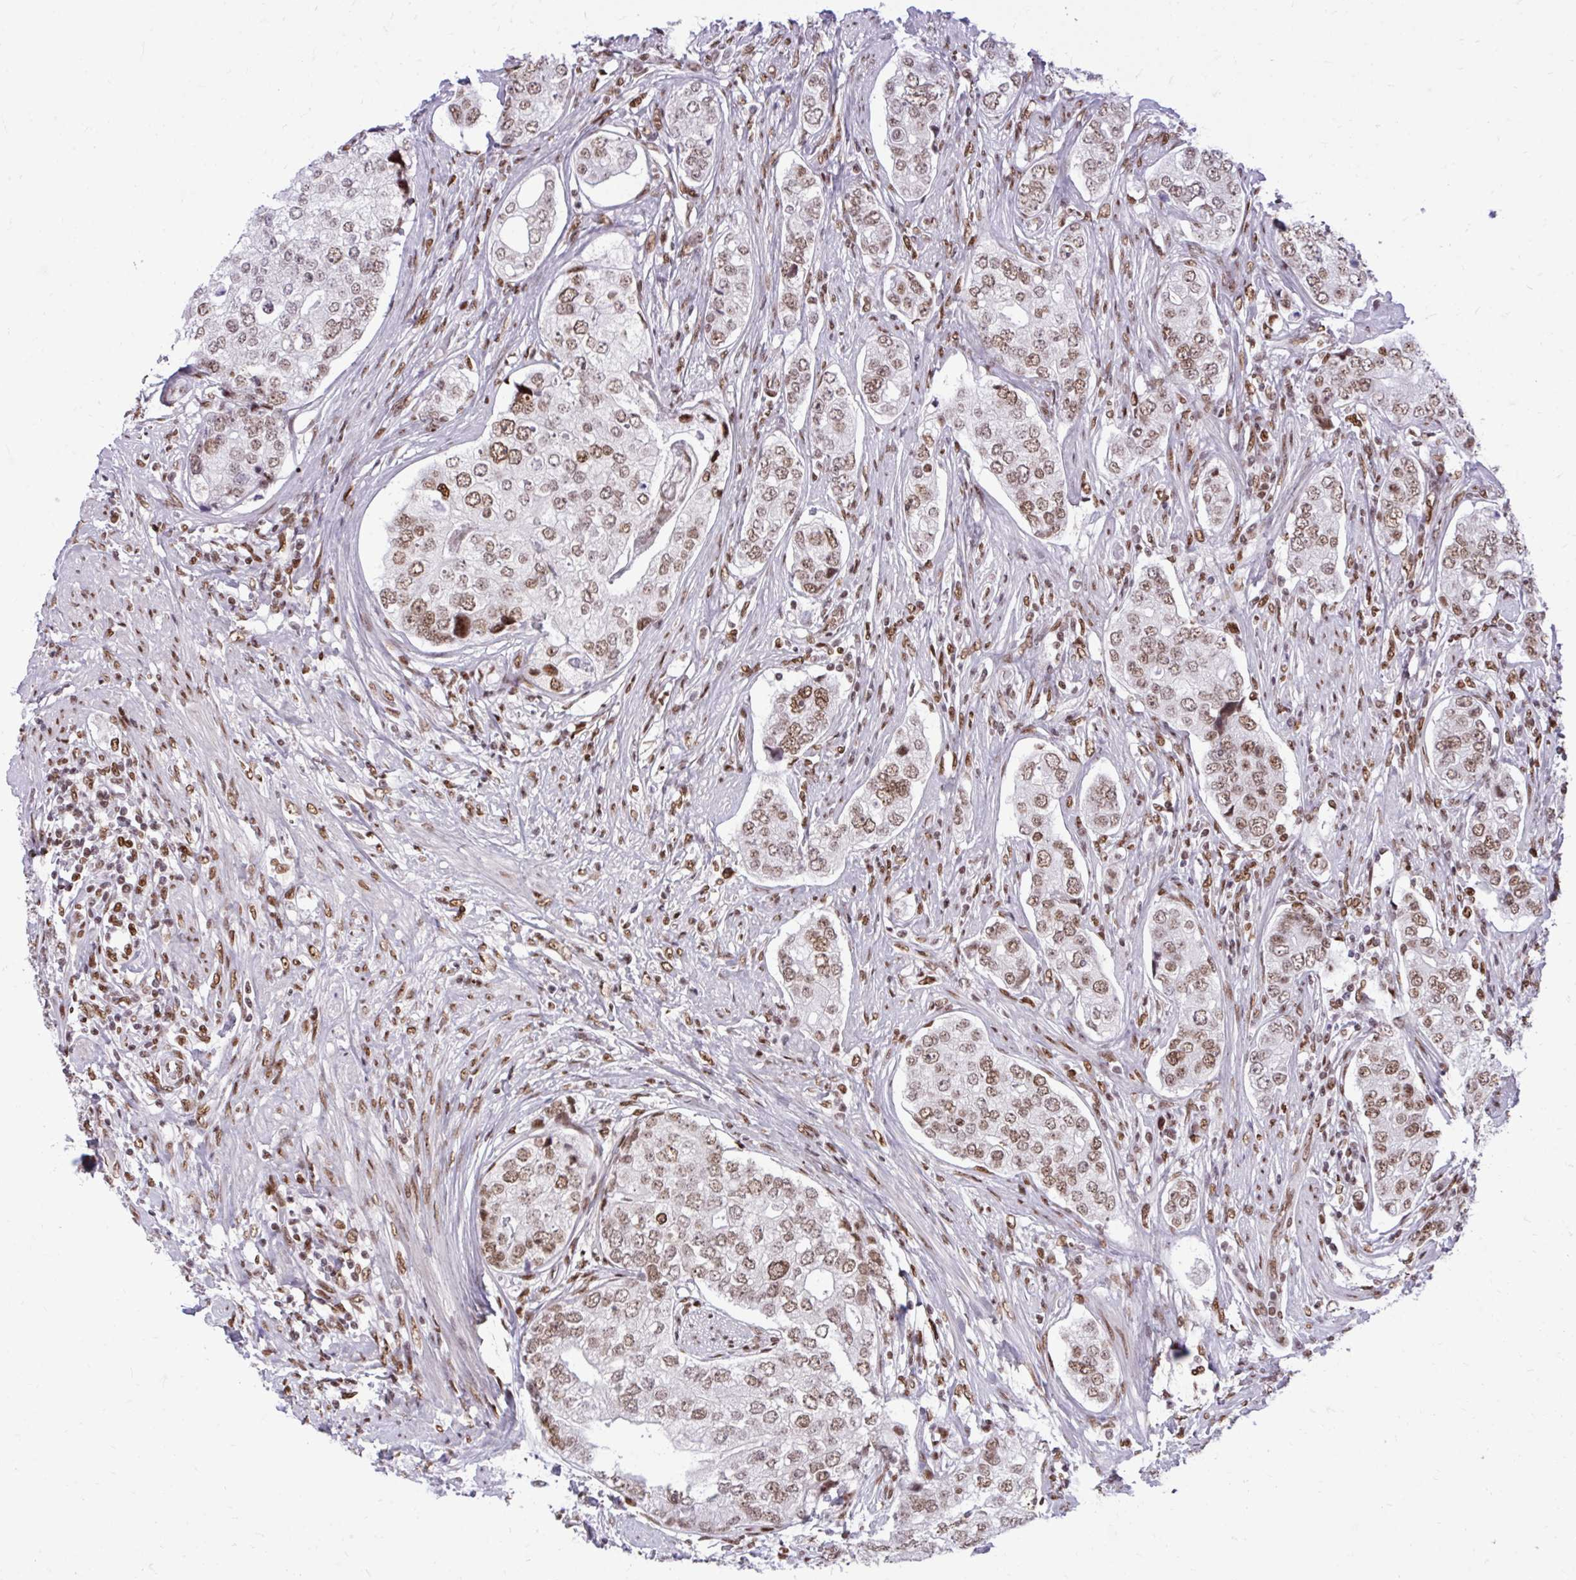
{"staining": {"intensity": "moderate", "quantity": ">75%", "location": "nuclear"}, "tissue": "prostate cancer", "cell_type": "Tumor cells", "image_type": "cancer", "snomed": [{"axis": "morphology", "description": "Adenocarcinoma, High grade"}, {"axis": "topography", "description": "Prostate"}], "caption": "Immunohistochemistry of prostate high-grade adenocarcinoma demonstrates medium levels of moderate nuclear expression in approximately >75% of tumor cells.", "gene": "CDYL", "patient": {"sex": "male", "age": 60}}